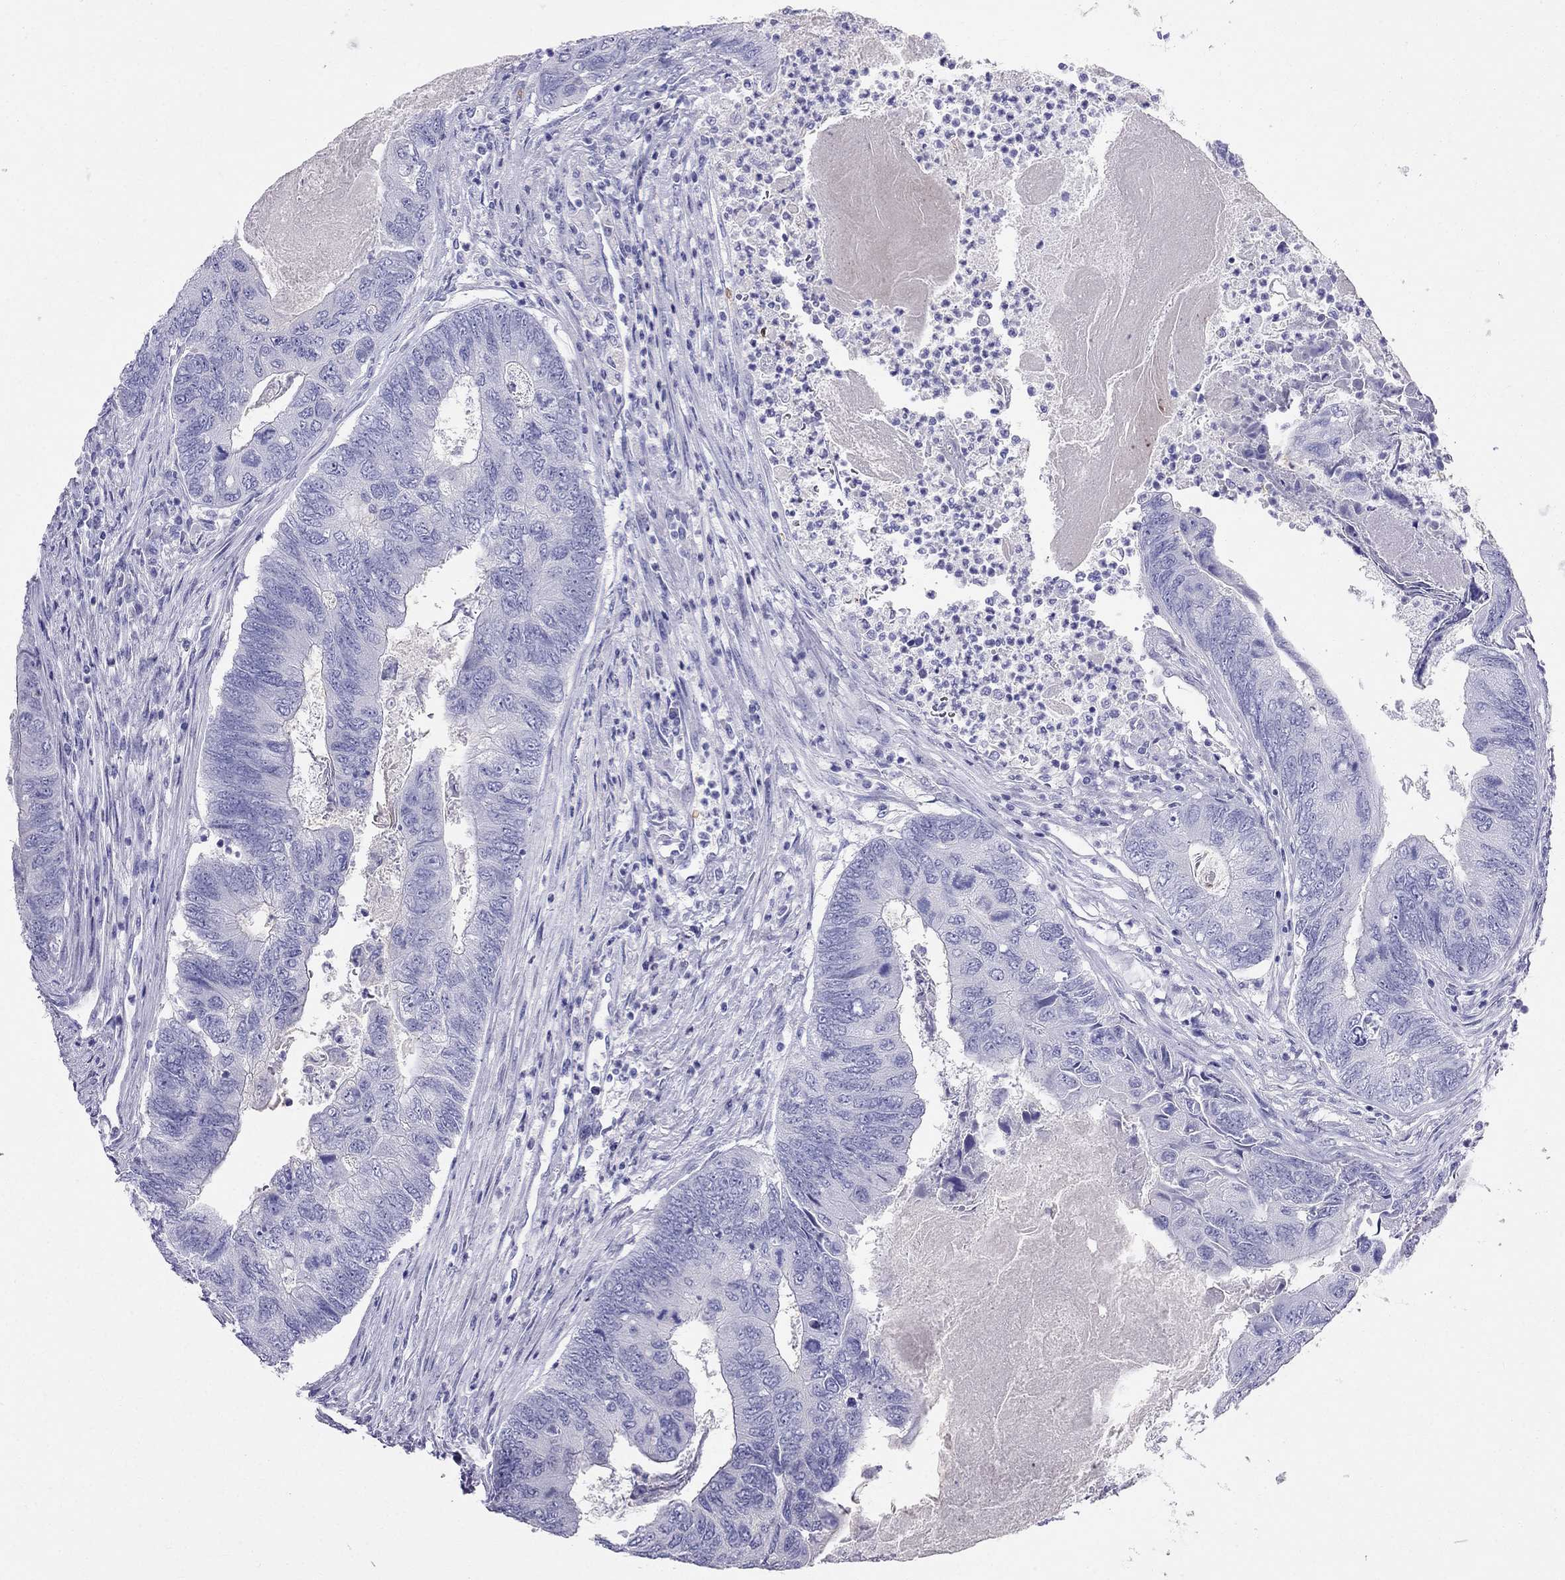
{"staining": {"intensity": "negative", "quantity": "none", "location": "none"}, "tissue": "colorectal cancer", "cell_type": "Tumor cells", "image_type": "cancer", "snomed": [{"axis": "morphology", "description": "Adenocarcinoma, NOS"}, {"axis": "topography", "description": "Colon"}], "caption": "Tumor cells show no significant staining in colorectal adenocarcinoma.", "gene": "DNAAF6", "patient": {"sex": "female", "age": 67}}